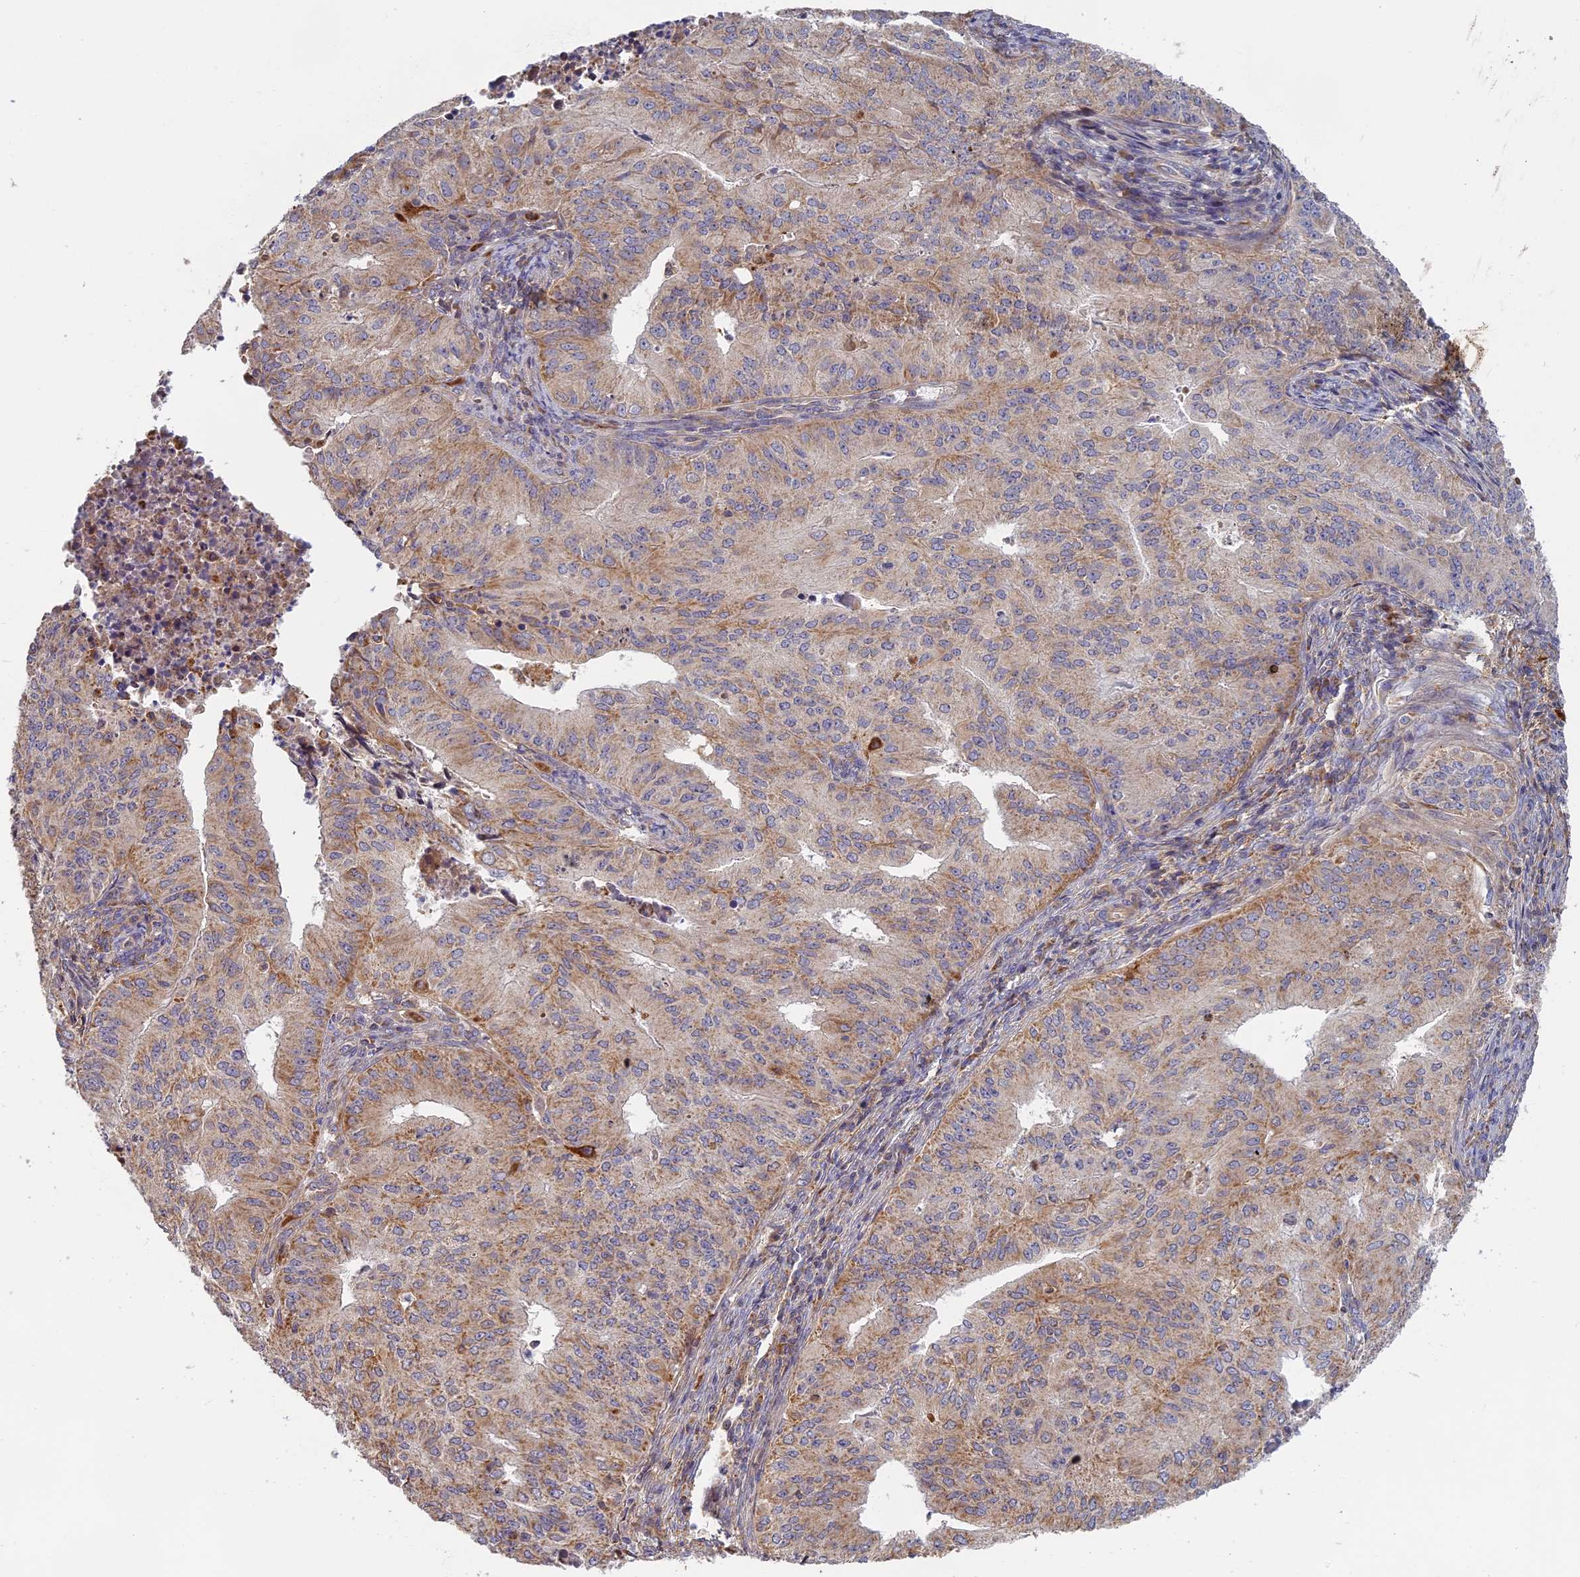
{"staining": {"intensity": "moderate", "quantity": "<25%", "location": "cytoplasmic/membranous"}, "tissue": "endometrial cancer", "cell_type": "Tumor cells", "image_type": "cancer", "snomed": [{"axis": "morphology", "description": "Adenocarcinoma, NOS"}, {"axis": "topography", "description": "Endometrium"}], "caption": "Tumor cells display moderate cytoplasmic/membranous staining in approximately <25% of cells in endometrial cancer.", "gene": "EDAR", "patient": {"sex": "female", "age": 50}}